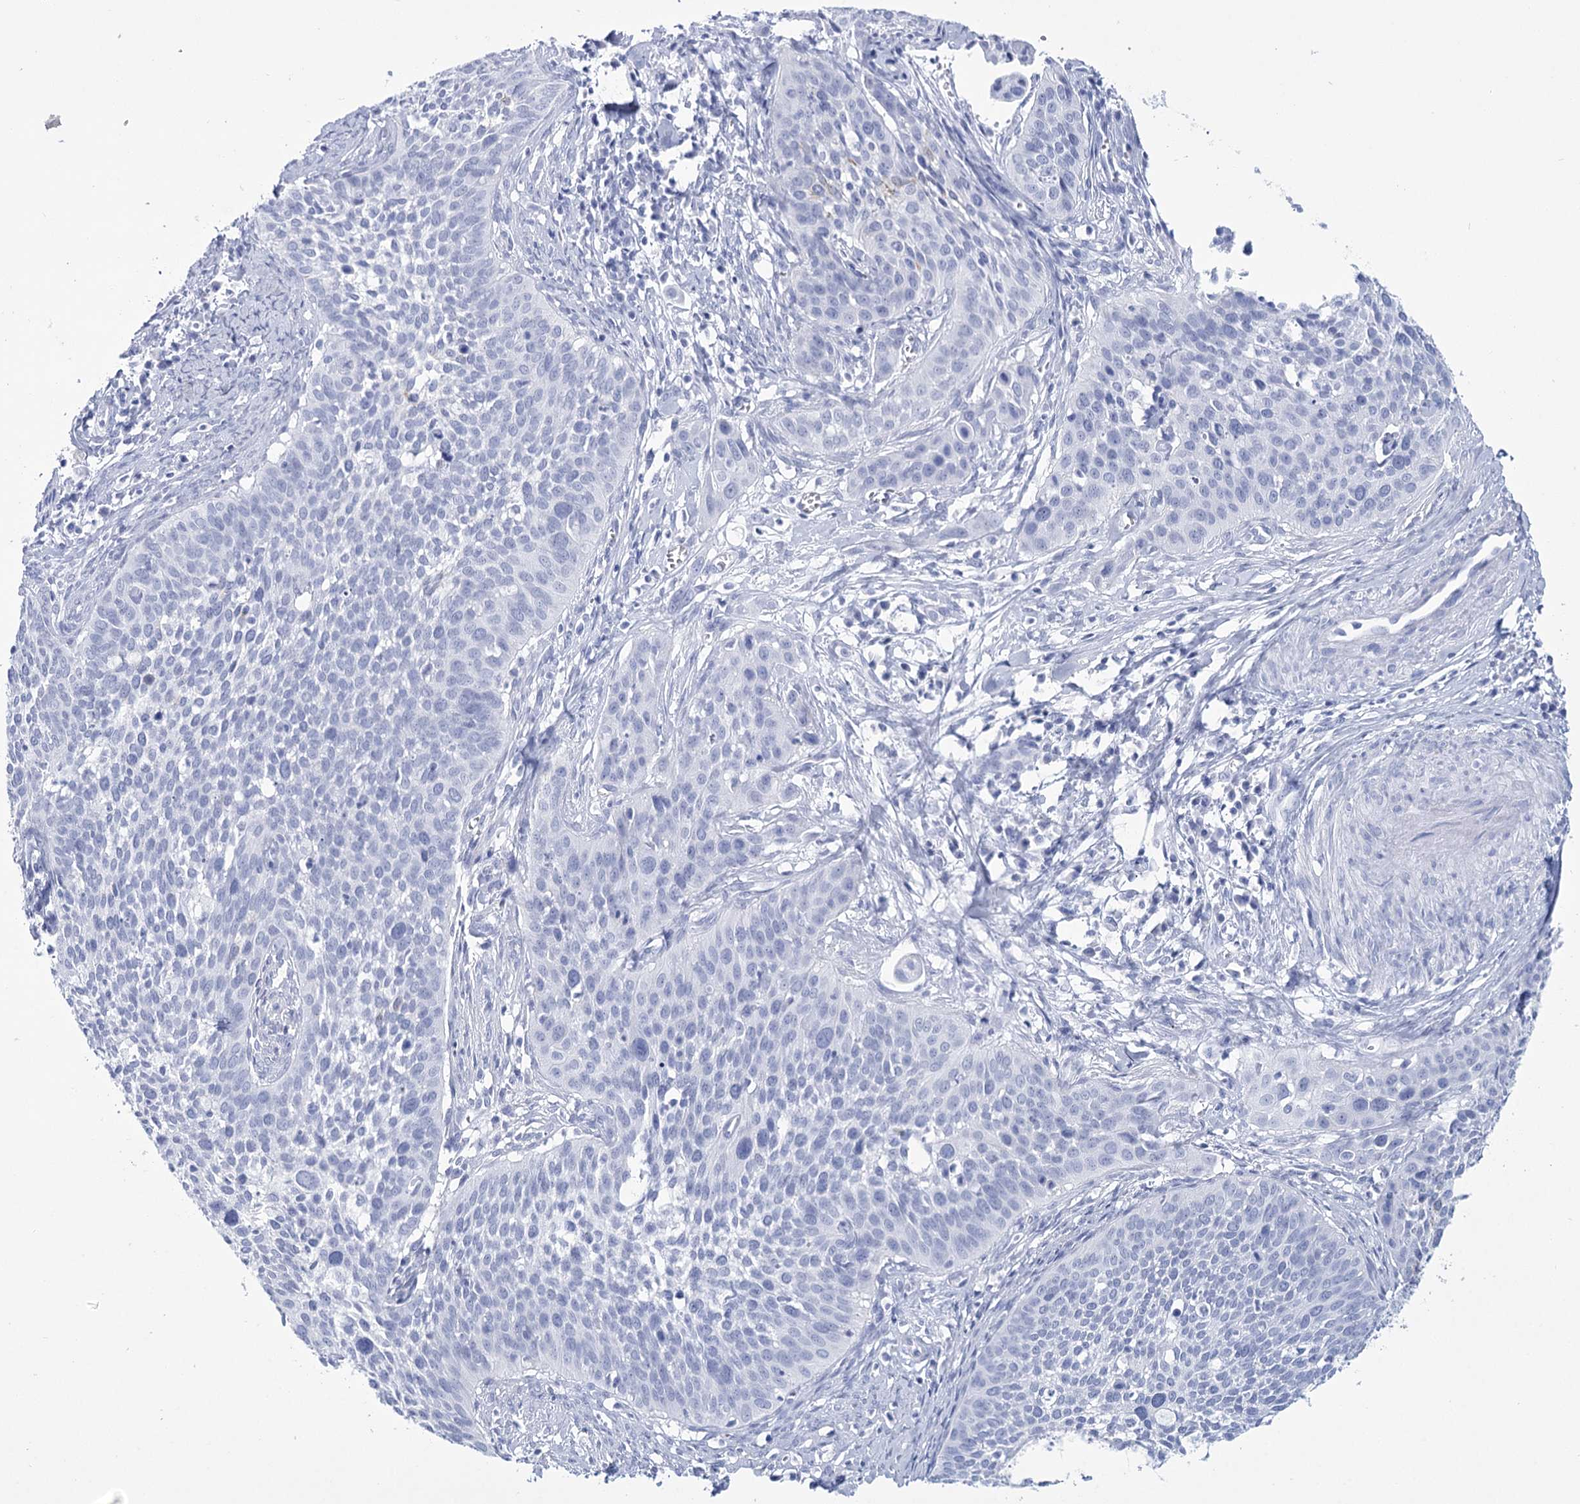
{"staining": {"intensity": "negative", "quantity": "none", "location": "none"}, "tissue": "cervical cancer", "cell_type": "Tumor cells", "image_type": "cancer", "snomed": [{"axis": "morphology", "description": "Squamous cell carcinoma, NOS"}, {"axis": "topography", "description": "Cervix"}], "caption": "This is an IHC micrograph of human cervical squamous cell carcinoma. There is no staining in tumor cells.", "gene": "RNF186", "patient": {"sex": "female", "age": 34}}